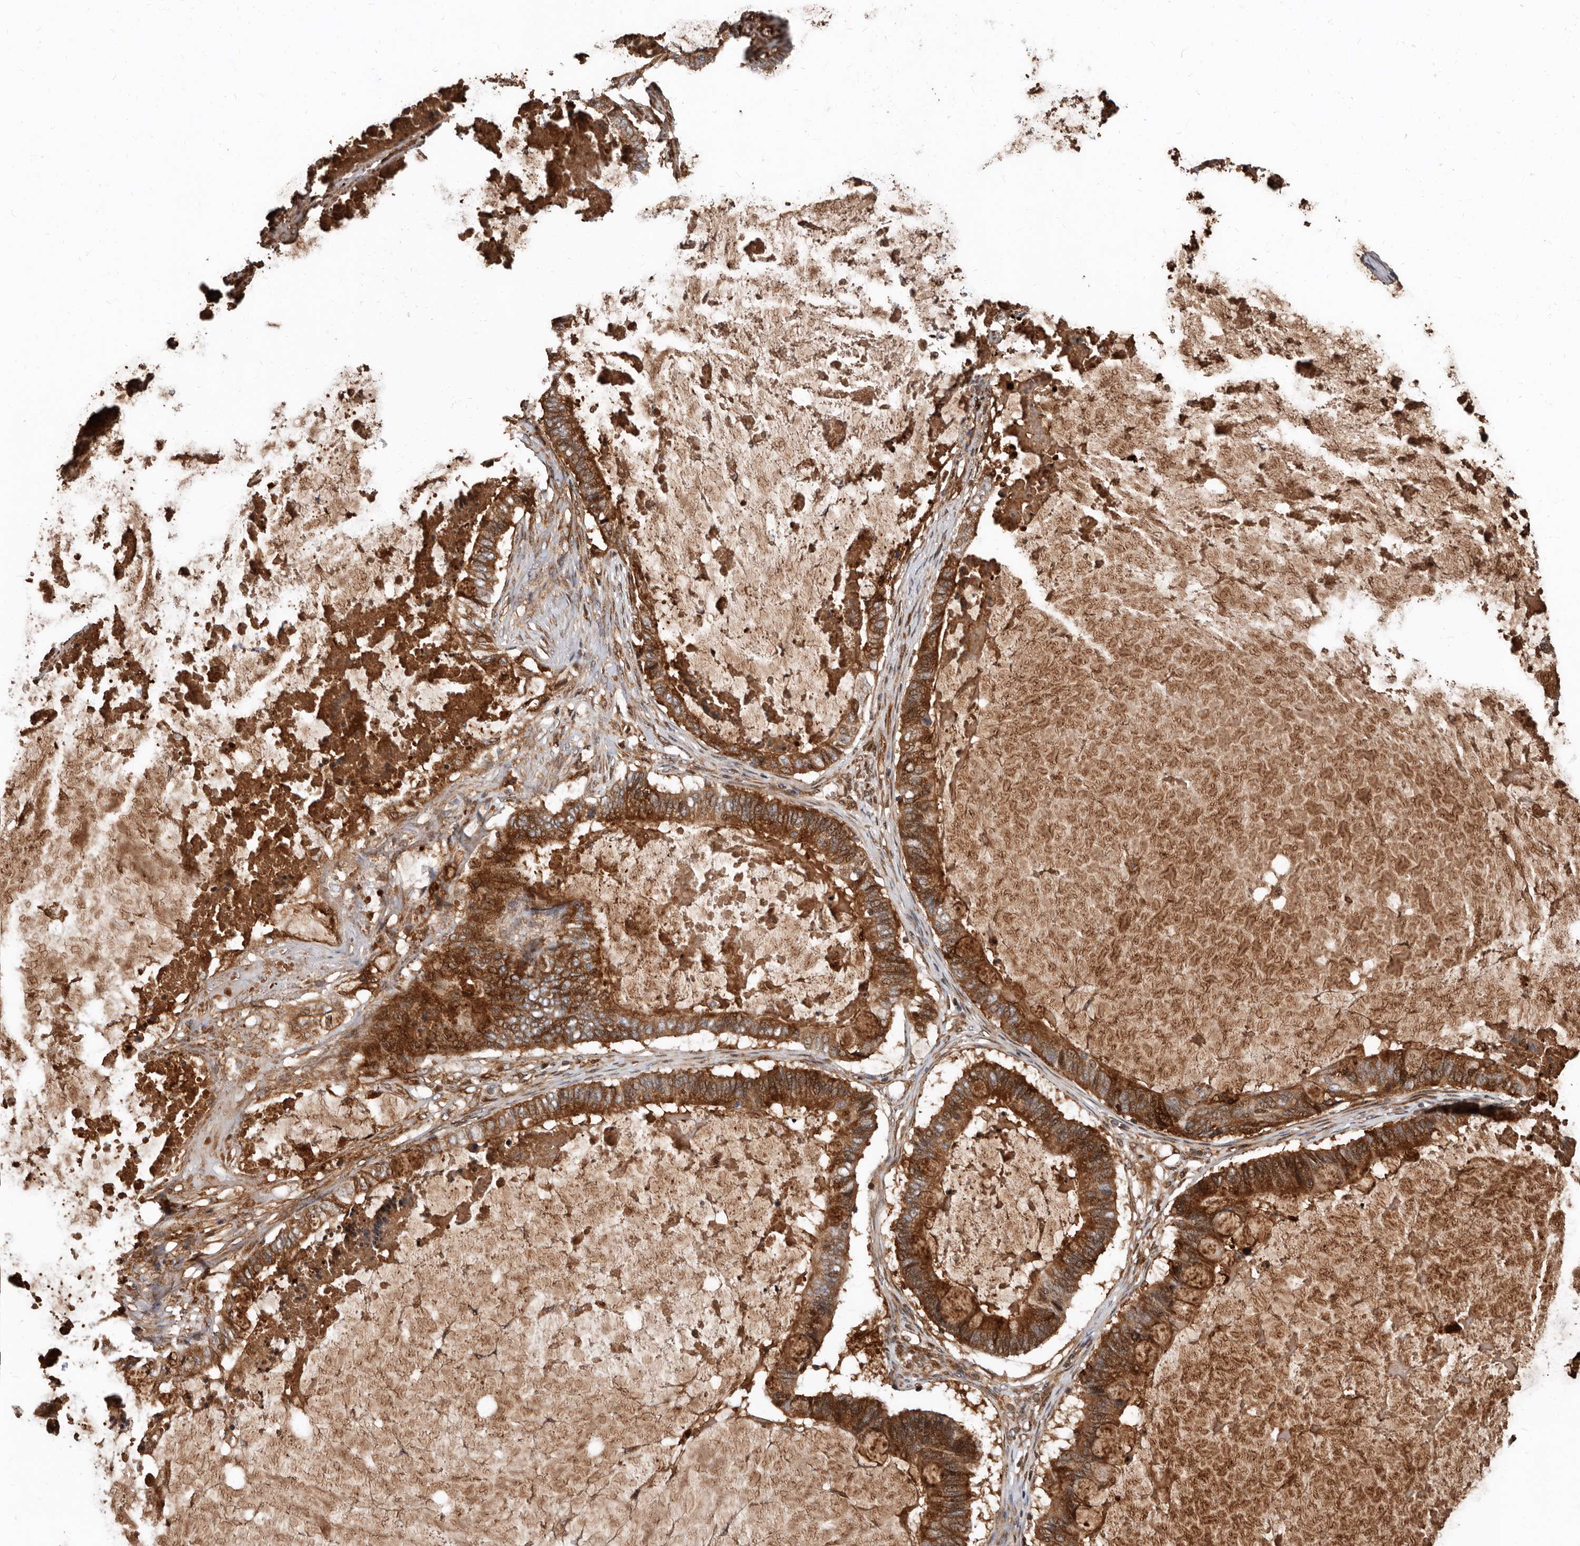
{"staining": {"intensity": "strong", "quantity": ">75%", "location": "cytoplasmic/membranous"}, "tissue": "ovarian cancer", "cell_type": "Tumor cells", "image_type": "cancer", "snomed": [{"axis": "morphology", "description": "Cystadenocarcinoma, mucinous, NOS"}, {"axis": "topography", "description": "Ovary"}], "caption": "Human ovarian cancer stained with a protein marker exhibits strong staining in tumor cells.", "gene": "WEE2", "patient": {"sex": "female", "age": 61}}